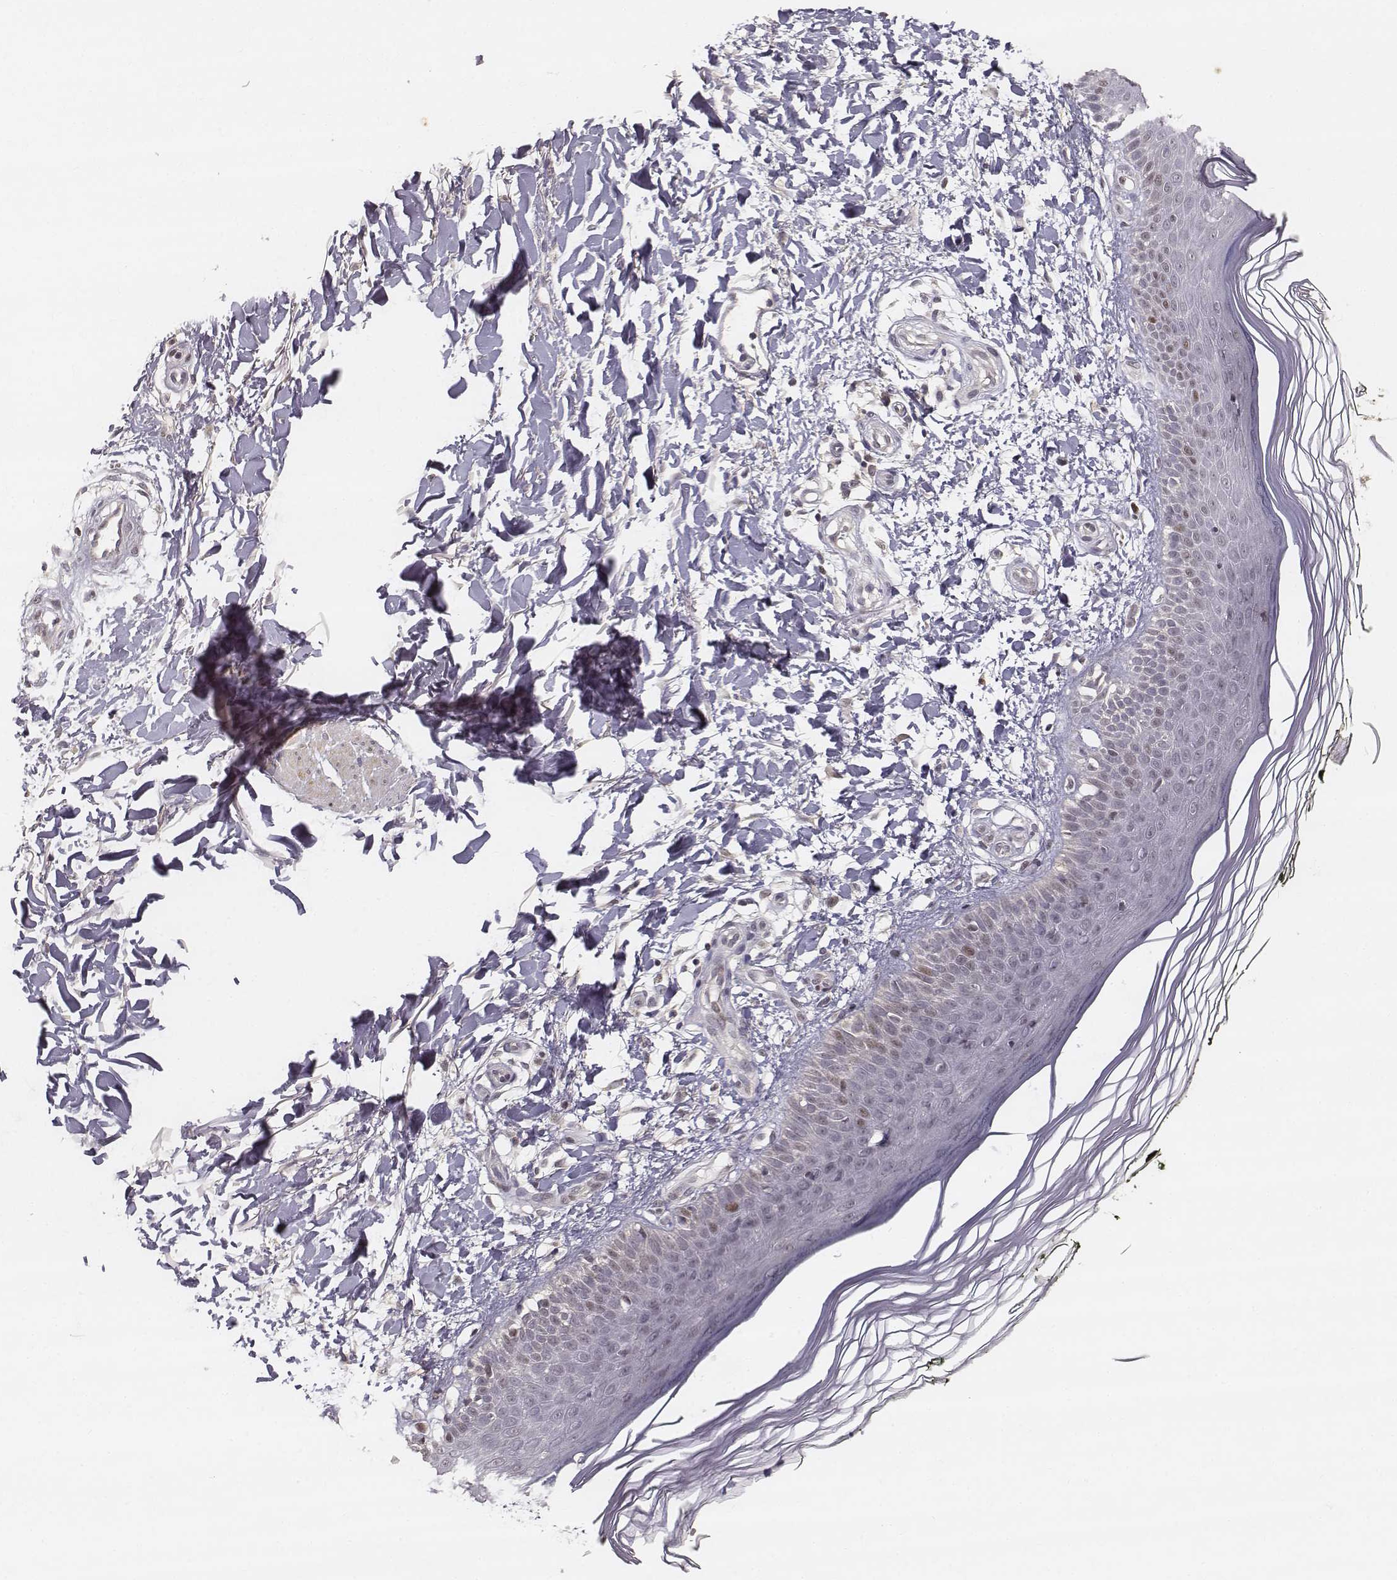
{"staining": {"intensity": "negative", "quantity": "none", "location": "none"}, "tissue": "skin", "cell_type": "Fibroblasts", "image_type": "normal", "snomed": [{"axis": "morphology", "description": "Normal tissue, NOS"}, {"axis": "topography", "description": "Skin"}], "caption": "Immunohistochemistry histopathology image of normal human skin stained for a protein (brown), which reveals no staining in fibroblasts.", "gene": "FANCD2", "patient": {"sex": "female", "age": 62}}